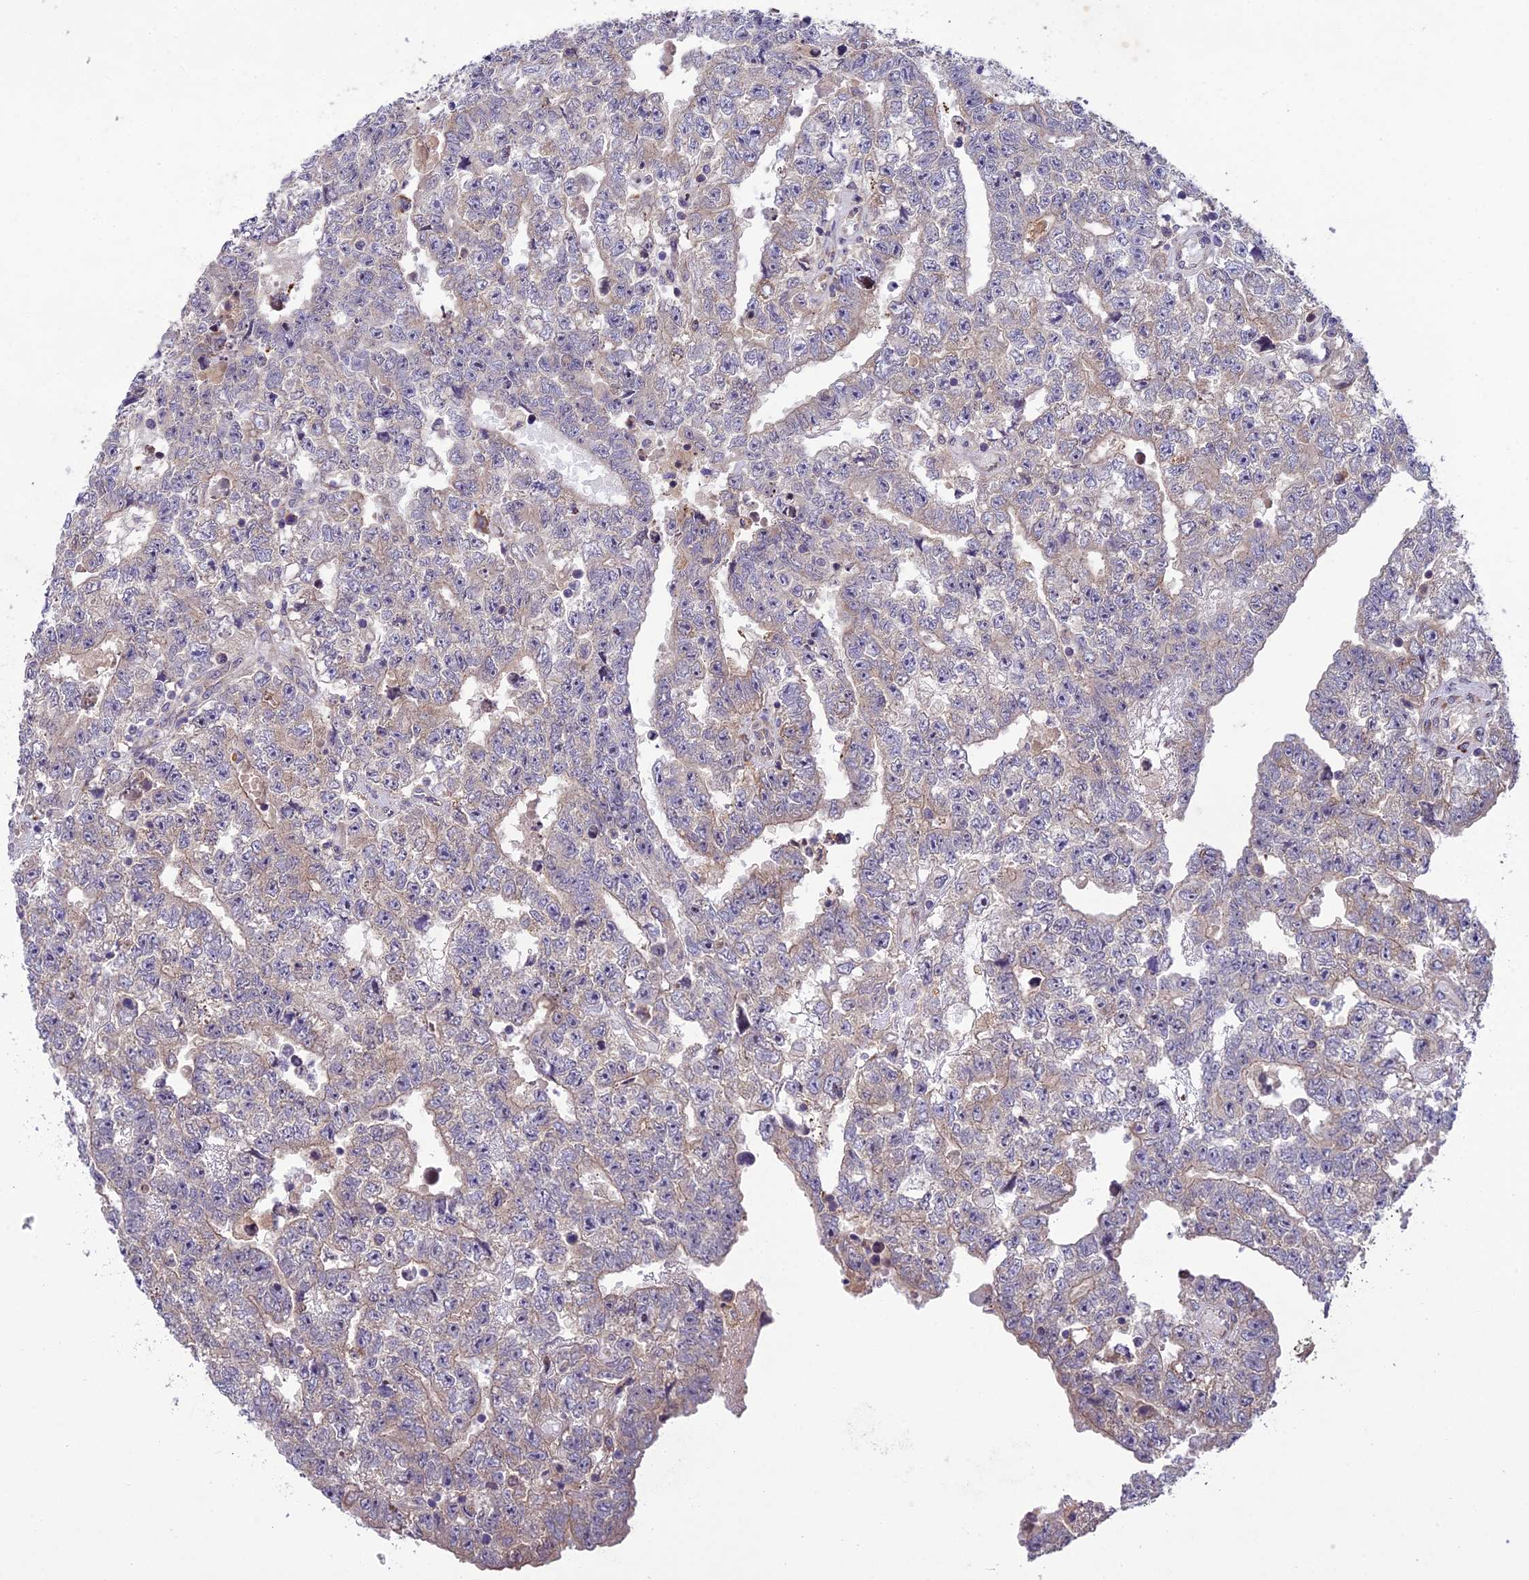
{"staining": {"intensity": "weak", "quantity": "<25%", "location": "cytoplasmic/membranous"}, "tissue": "testis cancer", "cell_type": "Tumor cells", "image_type": "cancer", "snomed": [{"axis": "morphology", "description": "Carcinoma, Embryonal, NOS"}, {"axis": "topography", "description": "Testis"}], "caption": "Immunohistochemistry (IHC) histopathology image of testis embryonal carcinoma stained for a protein (brown), which reveals no positivity in tumor cells.", "gene": "CENPL", "patient": {"sex": "male", "age": 25}}